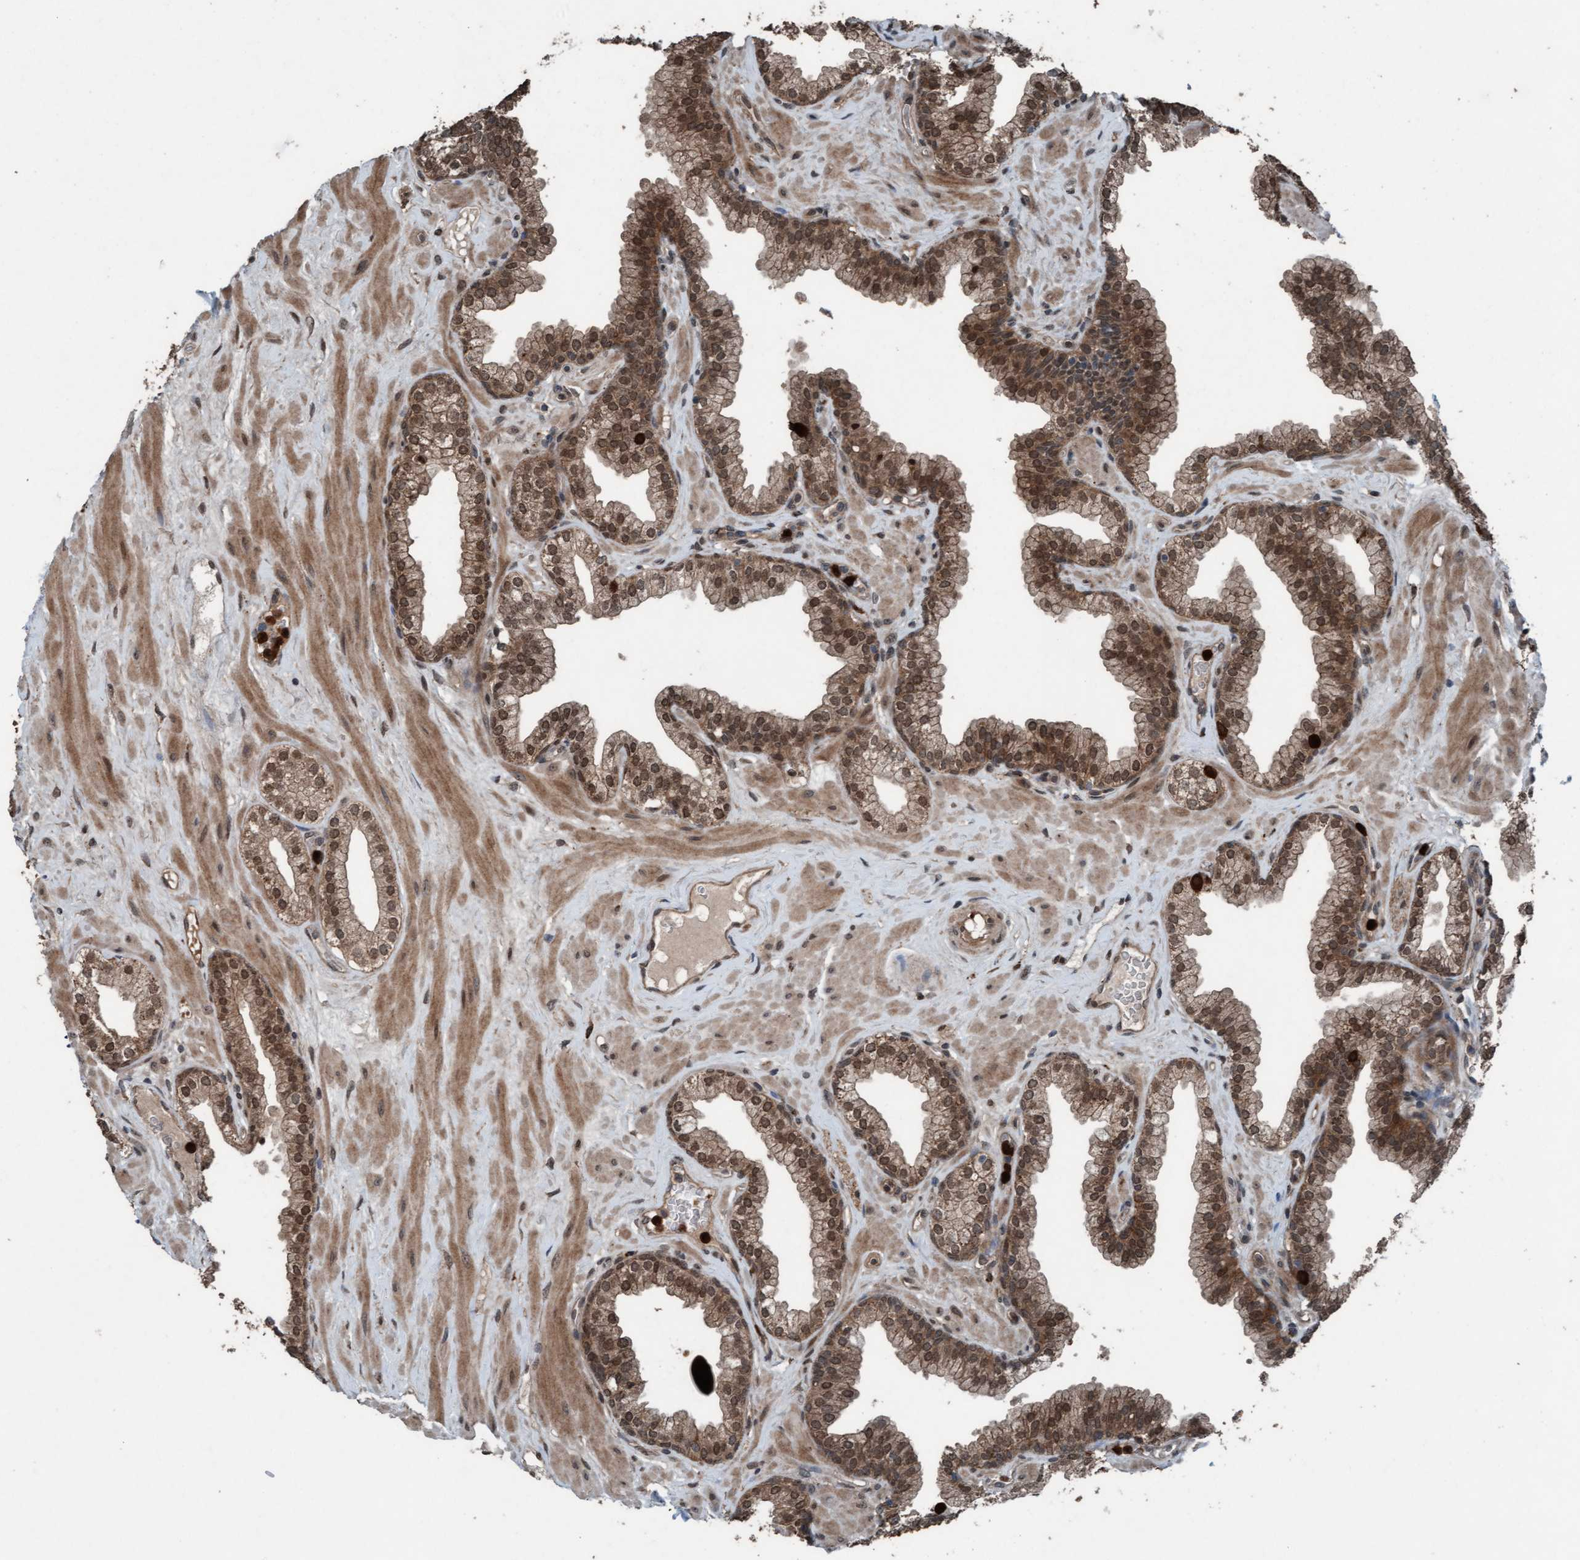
{"staining": {"intensity": "moderate", "quantity": ">75%", "location": "cytoplasmic/membranous,nuclear"}, "tissue": "prostate", "cell_type": "Glandular cells", "image_type": "normal", "snomed": [{"axis": "morphology", "description": "Normal tissue, NOS"}, {"axis": "morphology", "description": "Urothelial carcinoma, Low grade"}, {"axis": "topography", "description": "Urinary bladder"}, {"axis": "topography", "description": "Prostate"}], "caption": "An immunohistochemistry micrograph of benign tissue is shown. Protein staining in brown highlights moderate cytoplasmic/membranous,nuclear positivity in prostate within glandular cells. The protein of interest is shown in brown color, while the nuclei are stained blue.", "gene": "PLXNB2", "patient": {"sex": "male", "age": 60}}